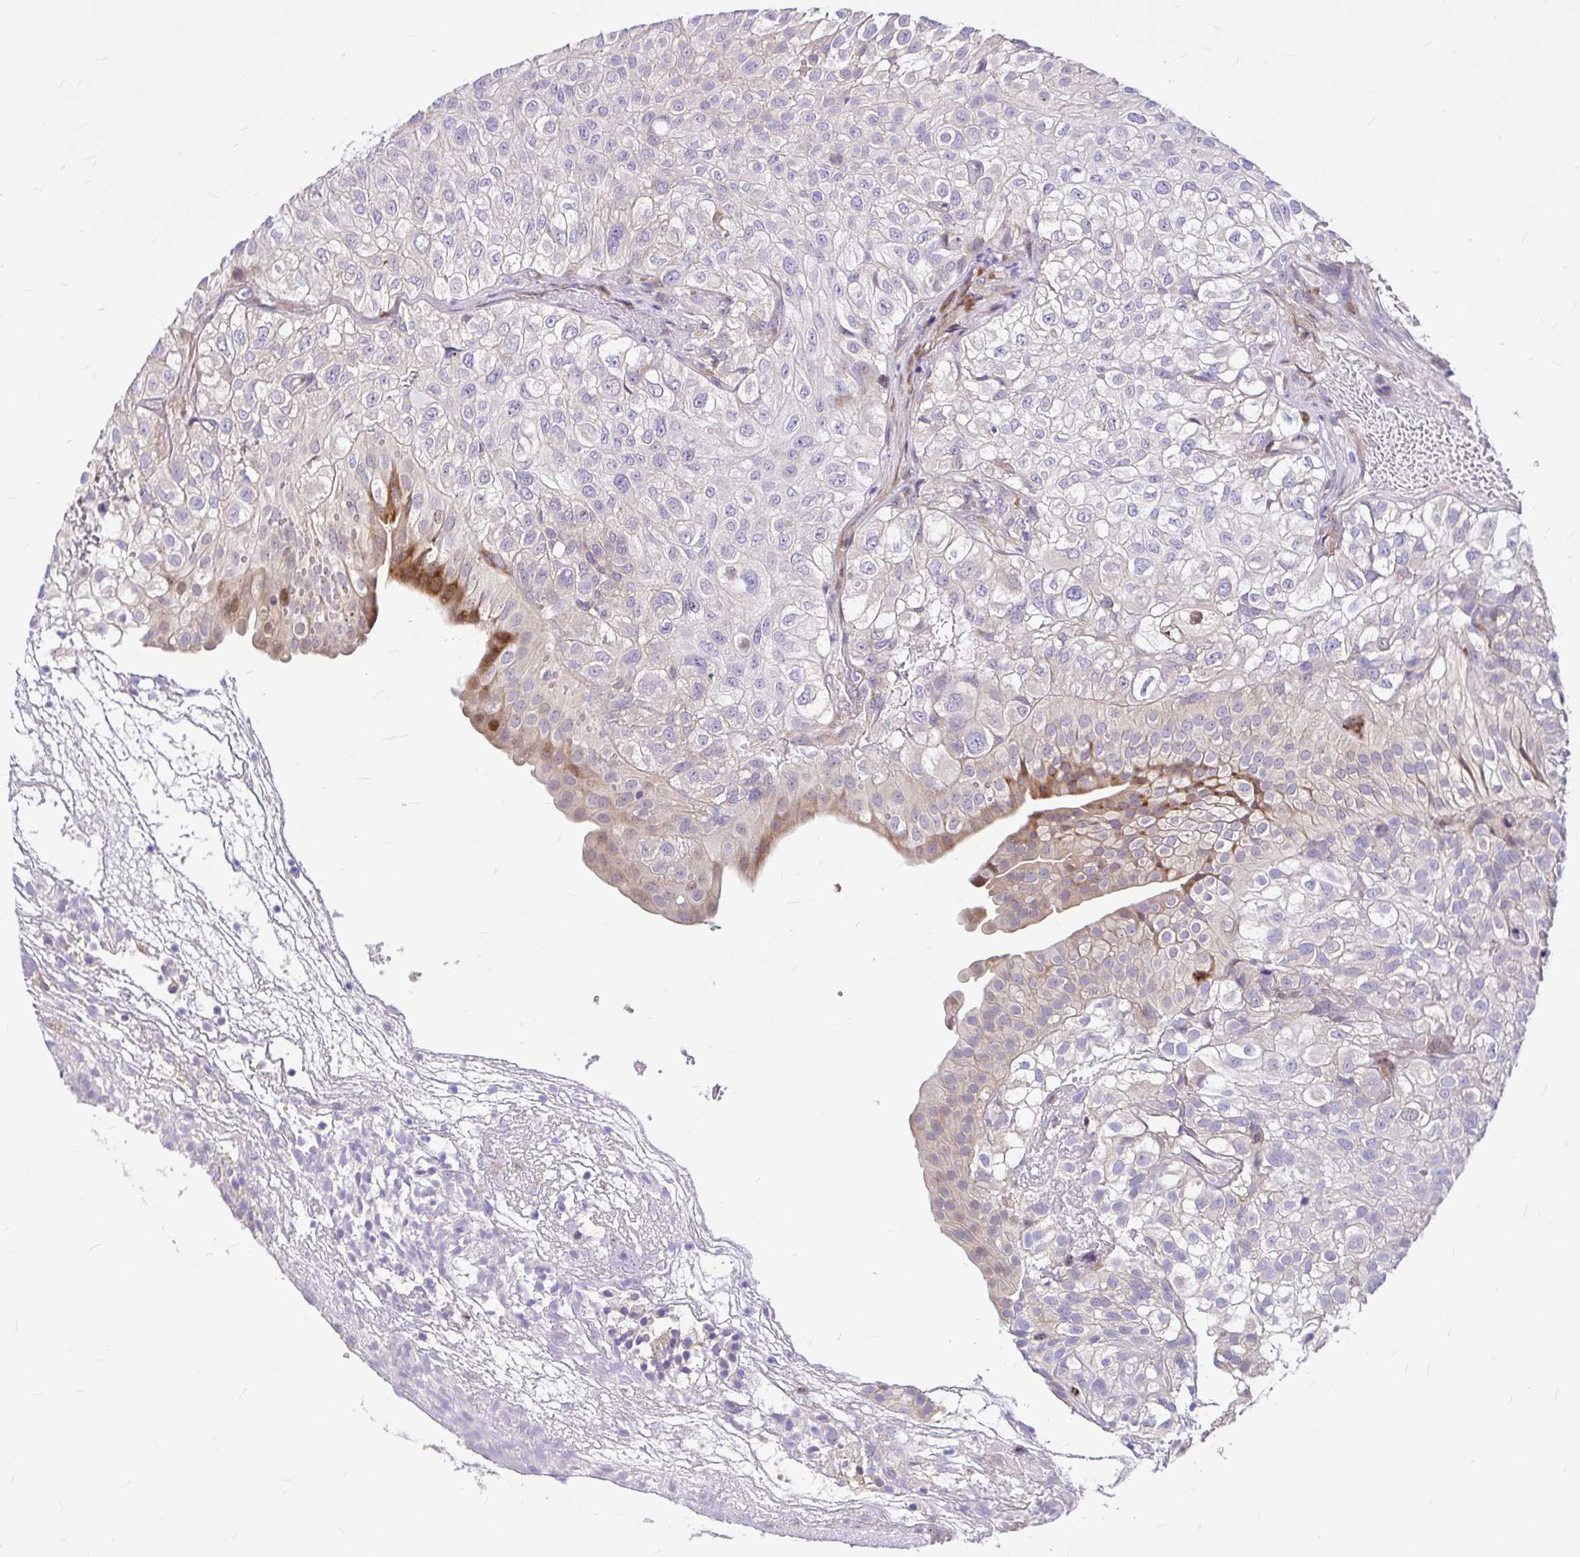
{"staining": {"intensity": "negative", "quantity": "none", "location": "none"}, "tissue": "urothelial cancer", "cell_type": "Tumor cells", "image_type": "cancer", "snomed": [{"axis": "morphology", "description": "Urothelial carcinoma, High grade"}, {"axis": "topography", "description": "Urinary bladder"}], "caption": "Immunohistochemistry photomicrograph of neoplastic tissue: urothelial cancer stained with DAB (3,3'-diaminobenzidine) exhibits no significant protein staining in tumor cells.", "gene": "GABBR2", "patient": {"sex": "male", "age": 56}}